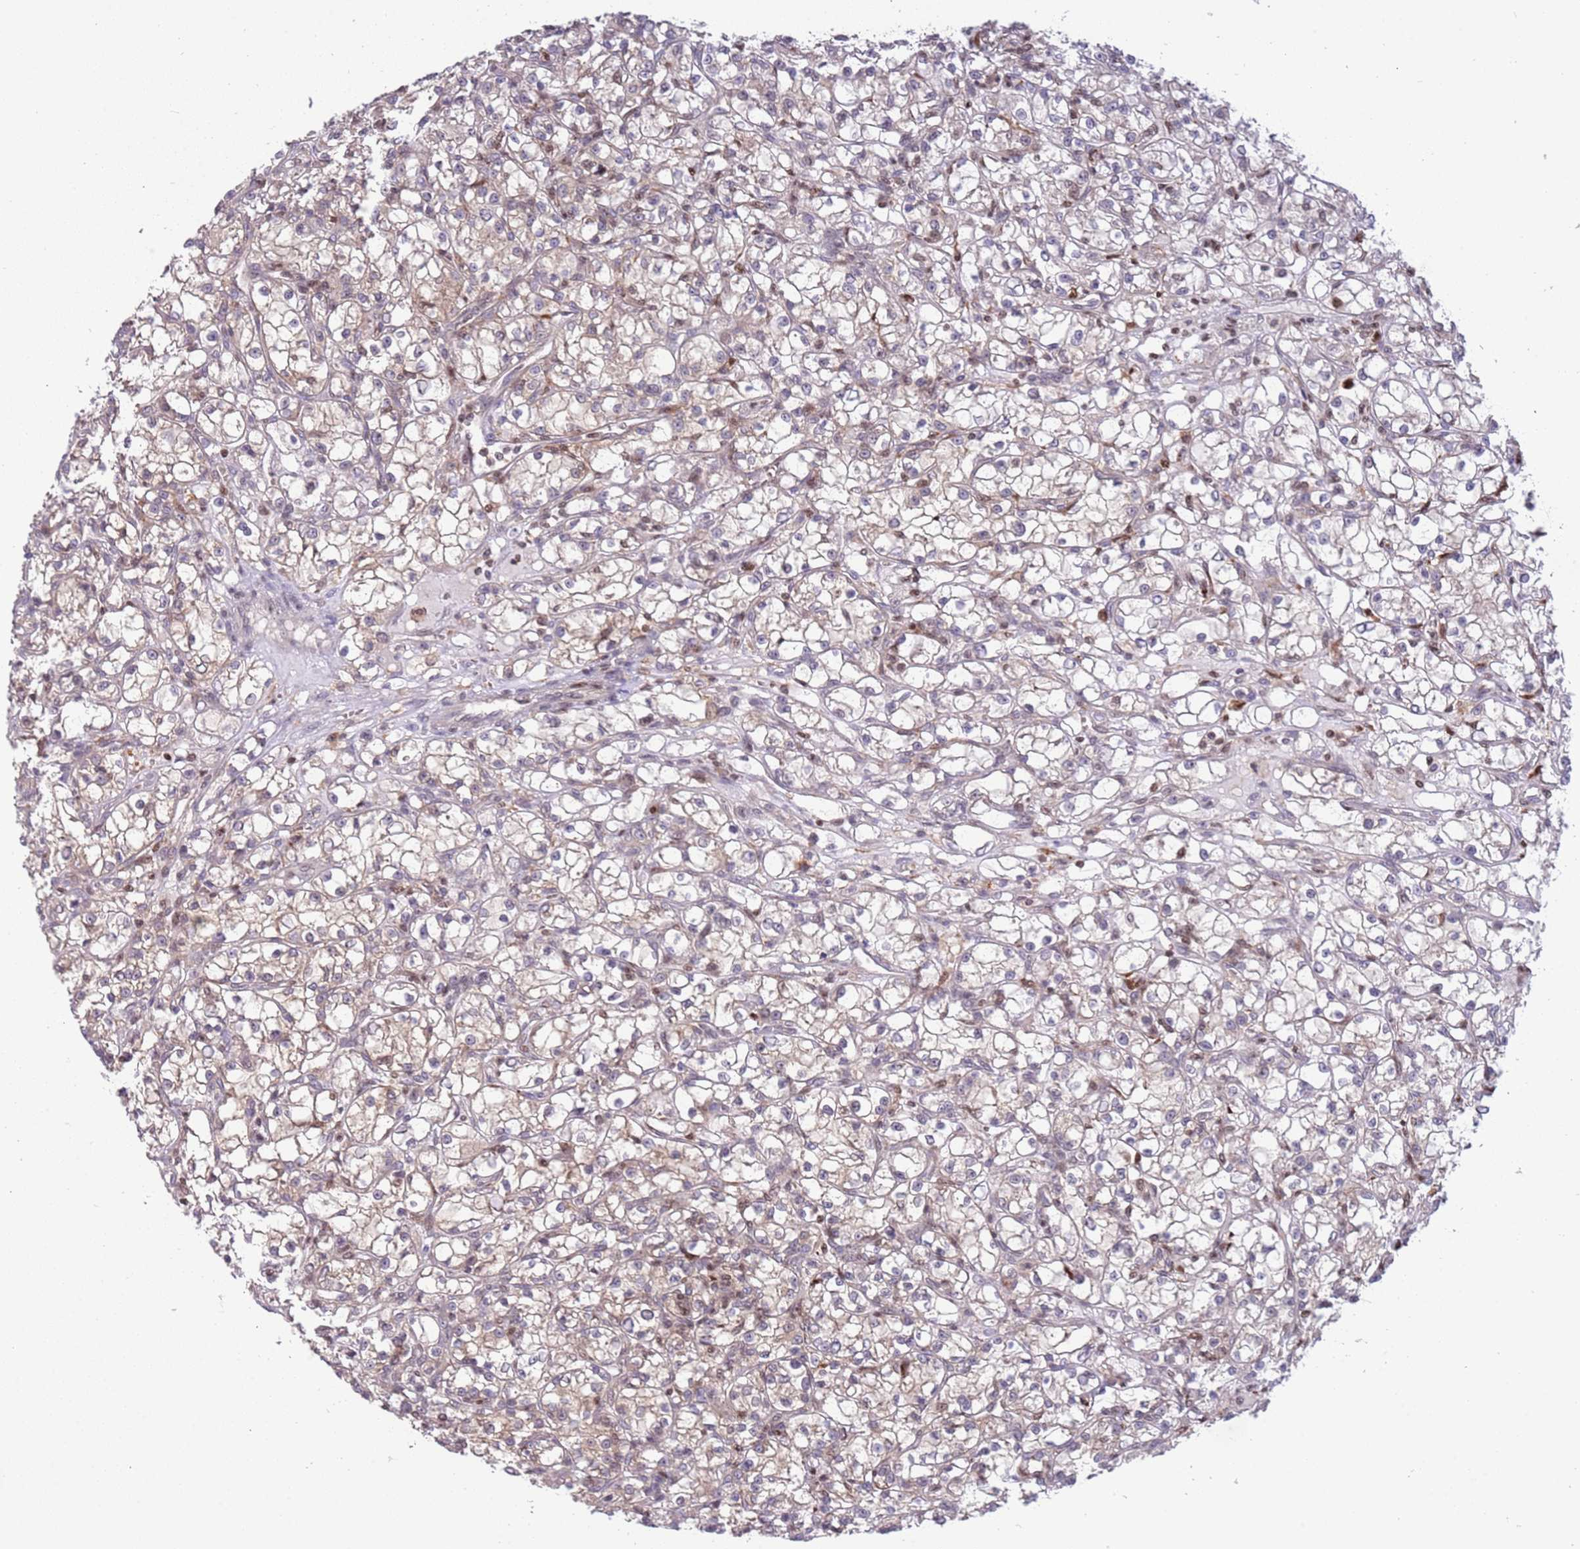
{"staining": {"intensity": "negative", "quantity": "none", "location": "none"}, "tissue": "renal cancer", "cell_type": "Tumor cells", "image_type": "cancer", "snomed": [{"axis": "morphology", "description": "Adenocarcinoma, NOS"}, {"axis": "topography", "description": "Kidney"}], "caption": "DAB (3,3'-diaminobenzidine) immunohistochemical staining of renal cancer shows no significant expression in tumor cells.", "gene": "ARHGEF5", "patient": {"sex": "female", "age": 59}}